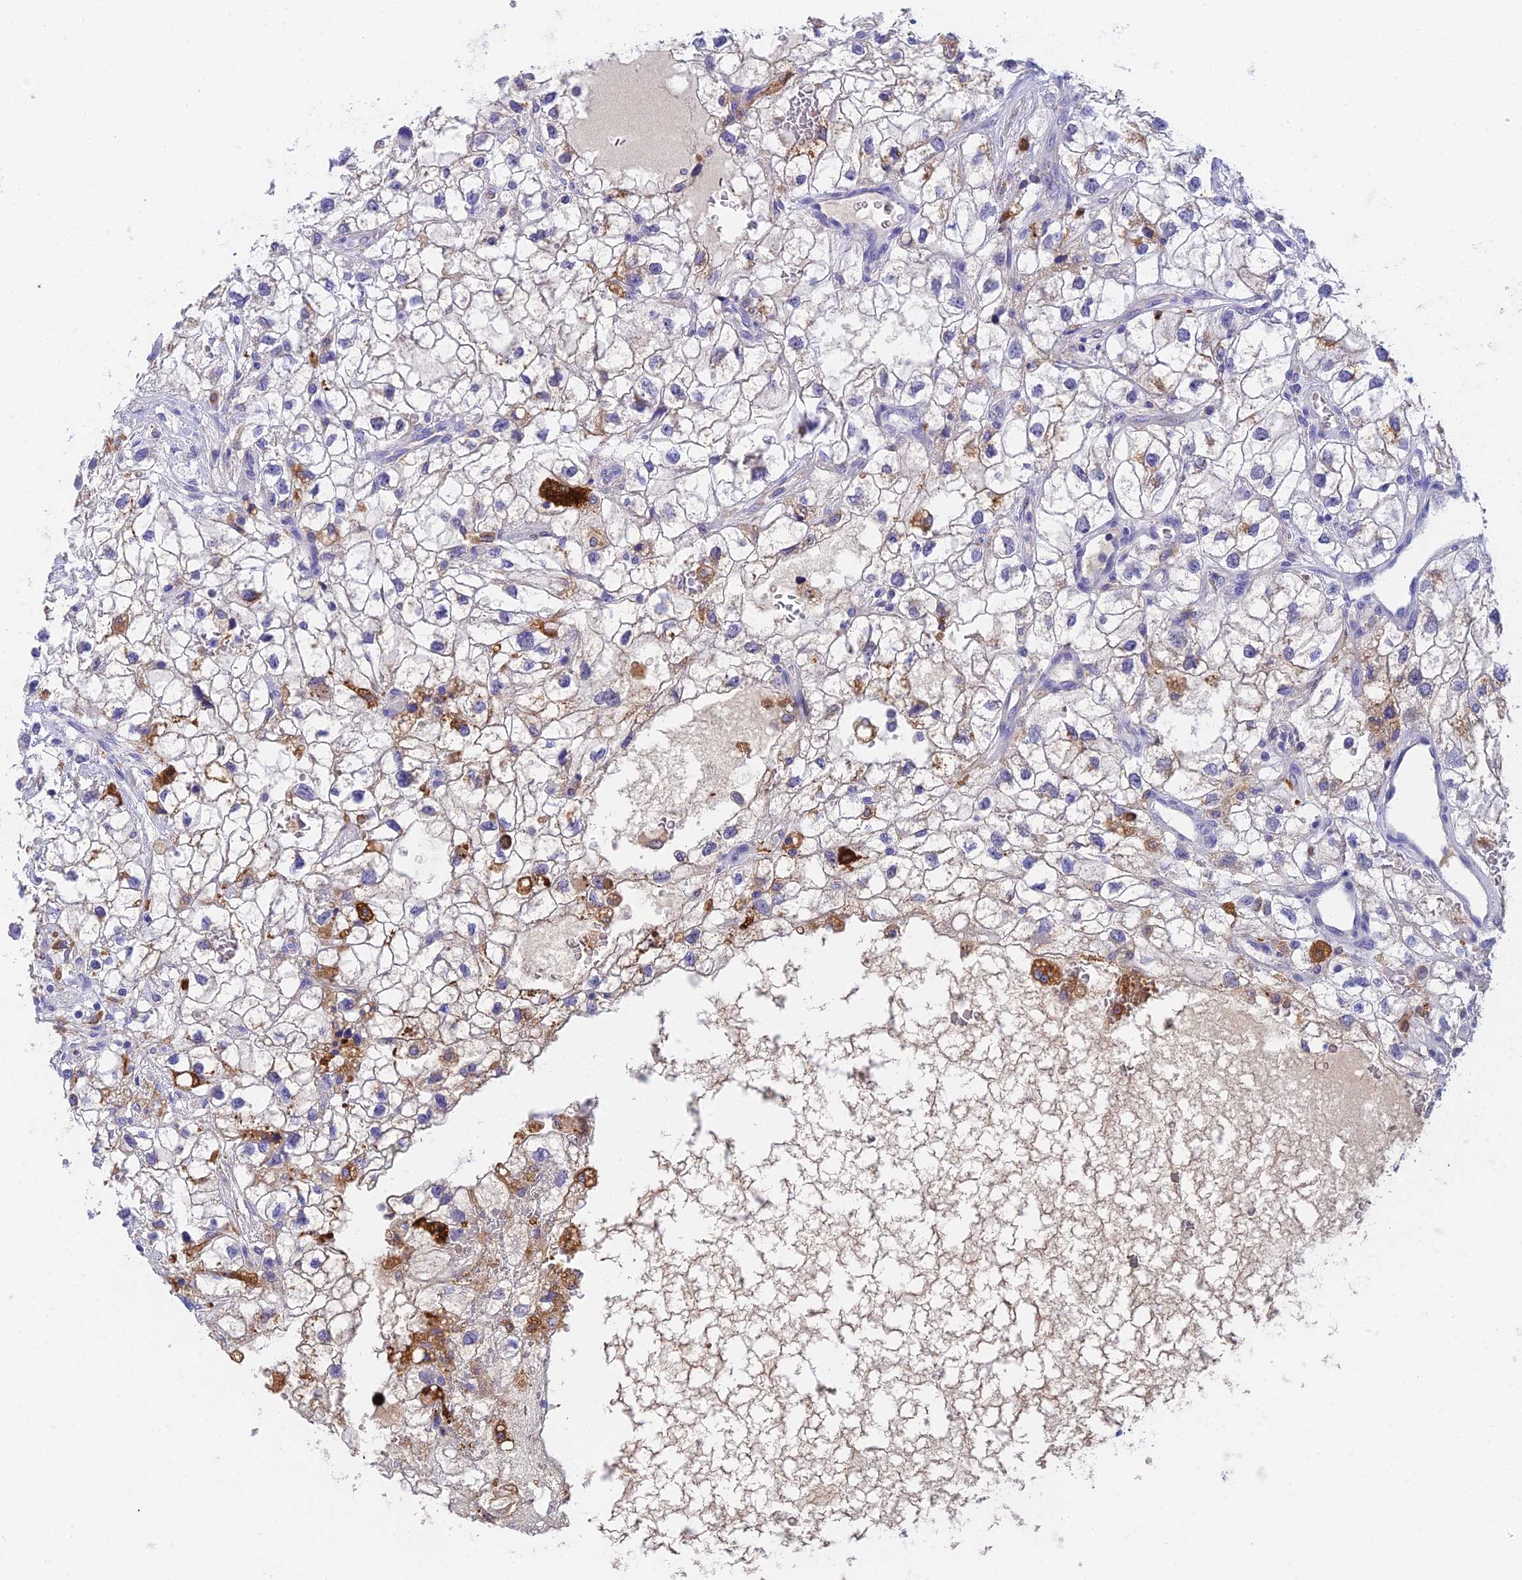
{"staining": {"intensity": "moderate", "quantity": "<25%", "location": "cytoplasmic/membranous"}, "tissue": "renal cancer", "cell_type": "Tumor cells", "image_type": "cancer", "snomed": [{"axis": "morphology", "description": "Adenocarcinoma, NOS"}, {"axis": "topography", "description": "Kidney"}], "caption": "An image of renal cancer (adenocarcinoma) stained for a protein shows moderate cytoplasmic/membranous brown staining in tumor cells.", "gene": "ADAMTS13", "patient": {"sex": "male", "age": 59}}